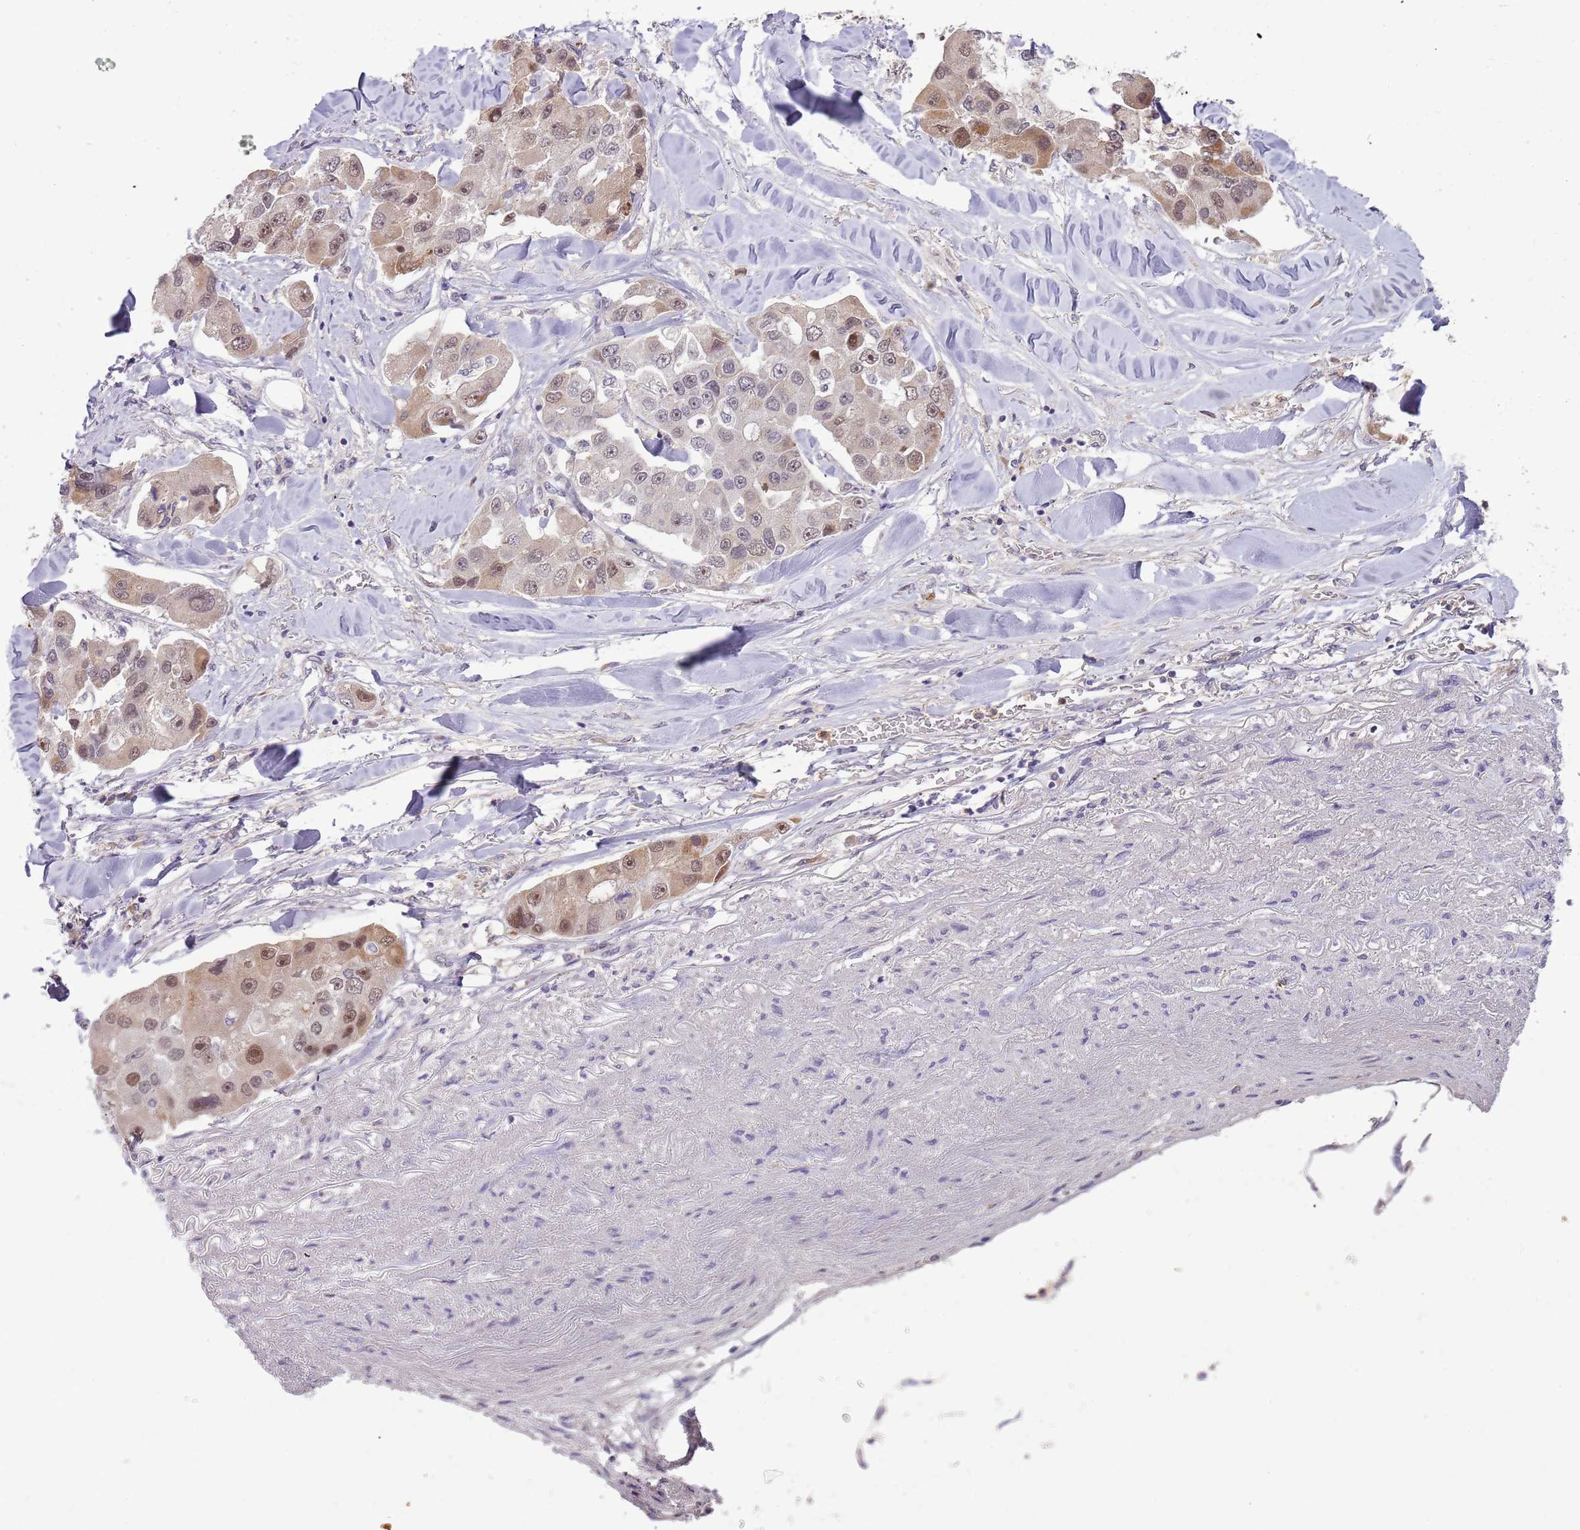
{"staining": {"intensity": "moderate", "quantity": "25%-75%", "location": "nuclear"}, "tissue": "lung cancer", "cell_type": "Tumor cells", "image_type": "cancer", "snomed": [{"axis": "morphology", "description": "Adenocarcinoma, NOS"}, {"axis": "topography", "description": "Lung"}], "caption": "Immunohistochemistry staining of lung cancer, which exhibits medium levels of moderate nuclear expression in approximately 25%-75% of tumor cells indicating moderate nuclear protein staining. The staining was performed using DAB (brown) for protein detection and nuclei were counterstained in hematoxylin (blue).", "gene": "NBPF6", "patient": {"sex": "female", "age": 54}}